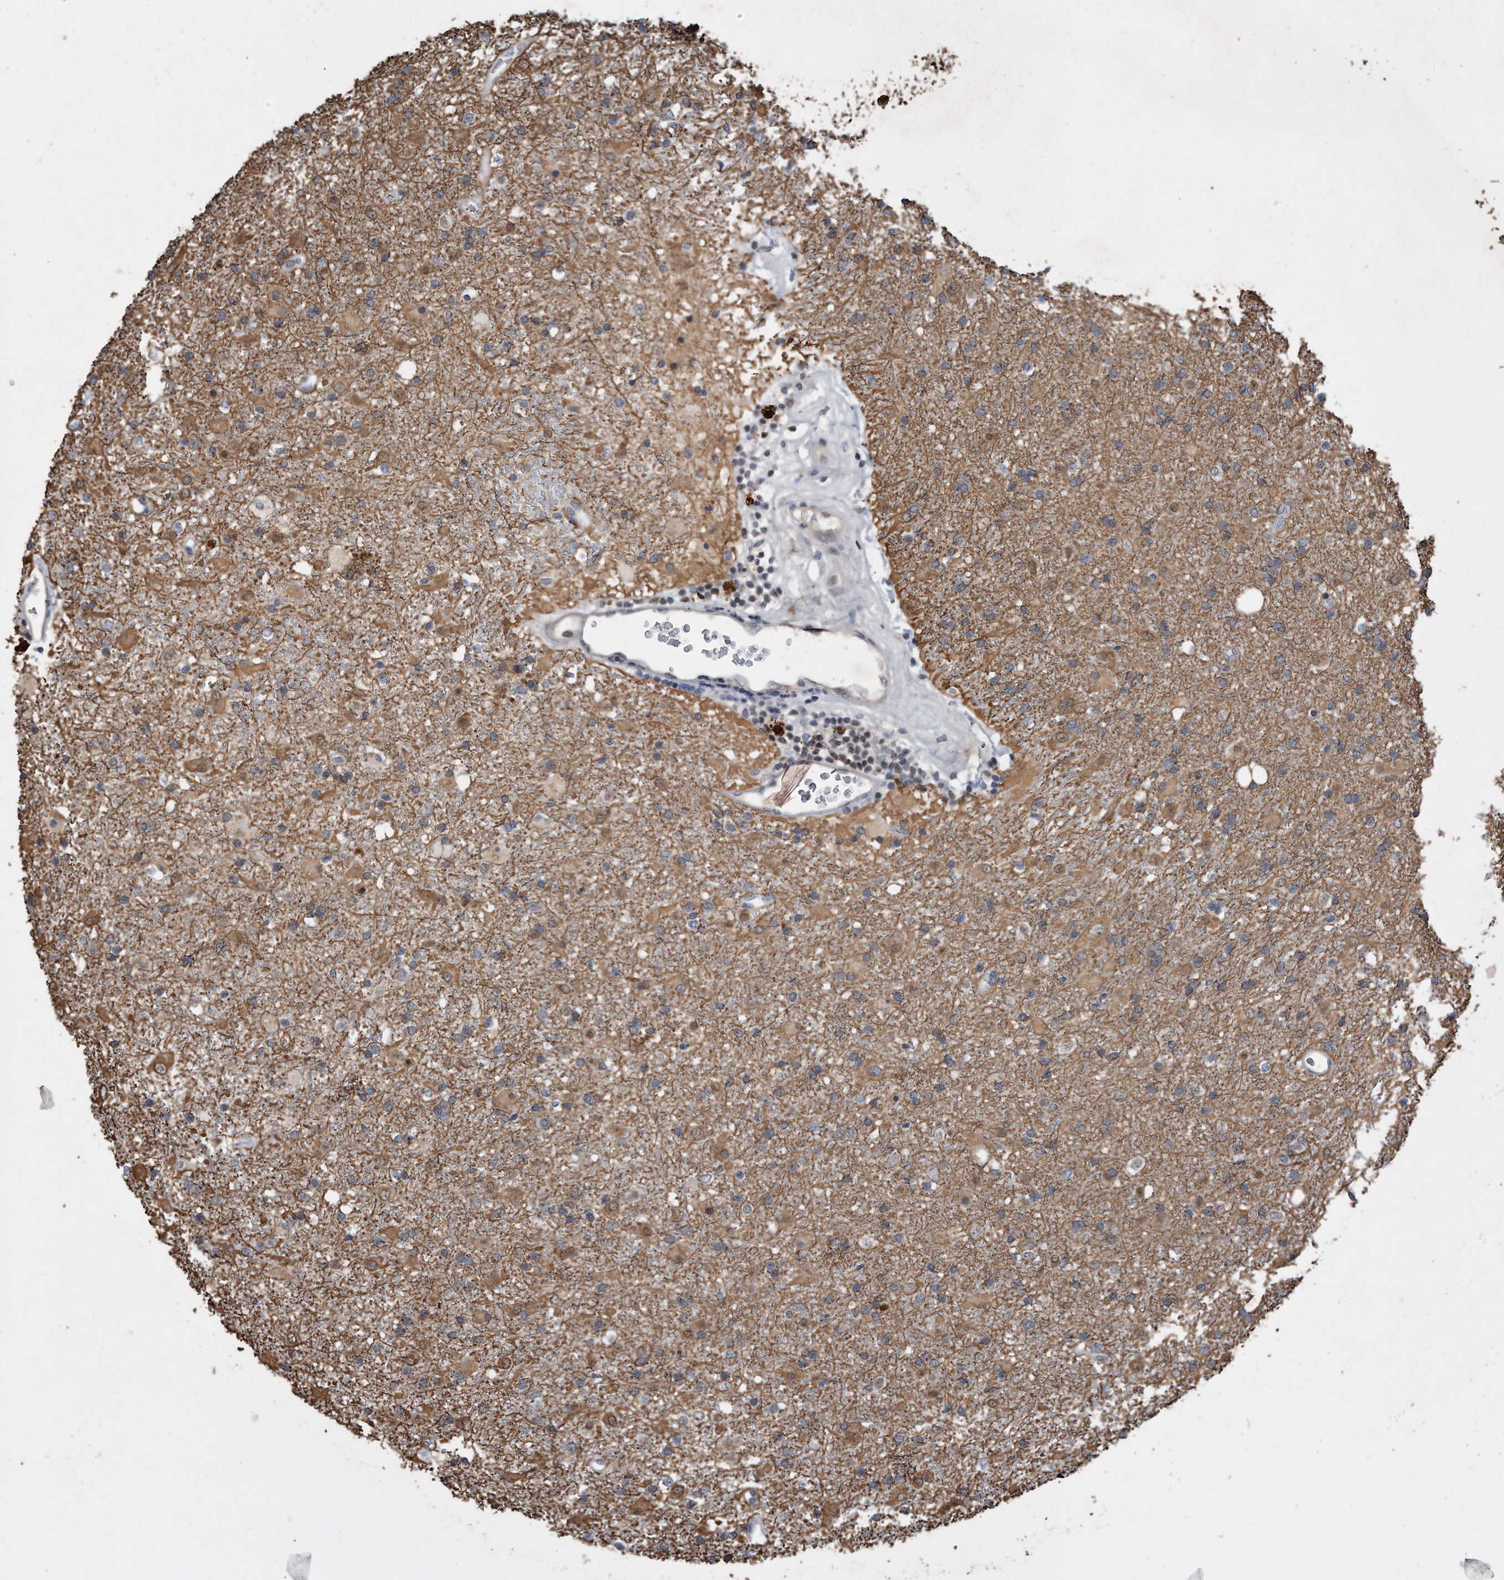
{"staining": {"intensity": "moderate", "quantity": "25%-75%", "location": "cytoplasmic/membranous"}, "tissue": "glioma", "cell_type": "Tumor cells", "image_type": "cancer", "snomed": [{"axis": "morphology", "description": "Glioma, malignant, Low grade"}, {"axis": "topography", "description": "Brain"}], "caption": "DAB immunohistochemical staining of malignant low-grade glioma displays moderate cytoplasmic/membranous protein expression in approximately 25%-75% of tumor cells. The staining is performed using DAB (3,3'-diaminobenzidine) brown chromogen to label protein expression. The nuclei are counter-stained blue using hematoxylin.", "gene": "PCNA", "patient": {"sex": "male", "age": 65}}